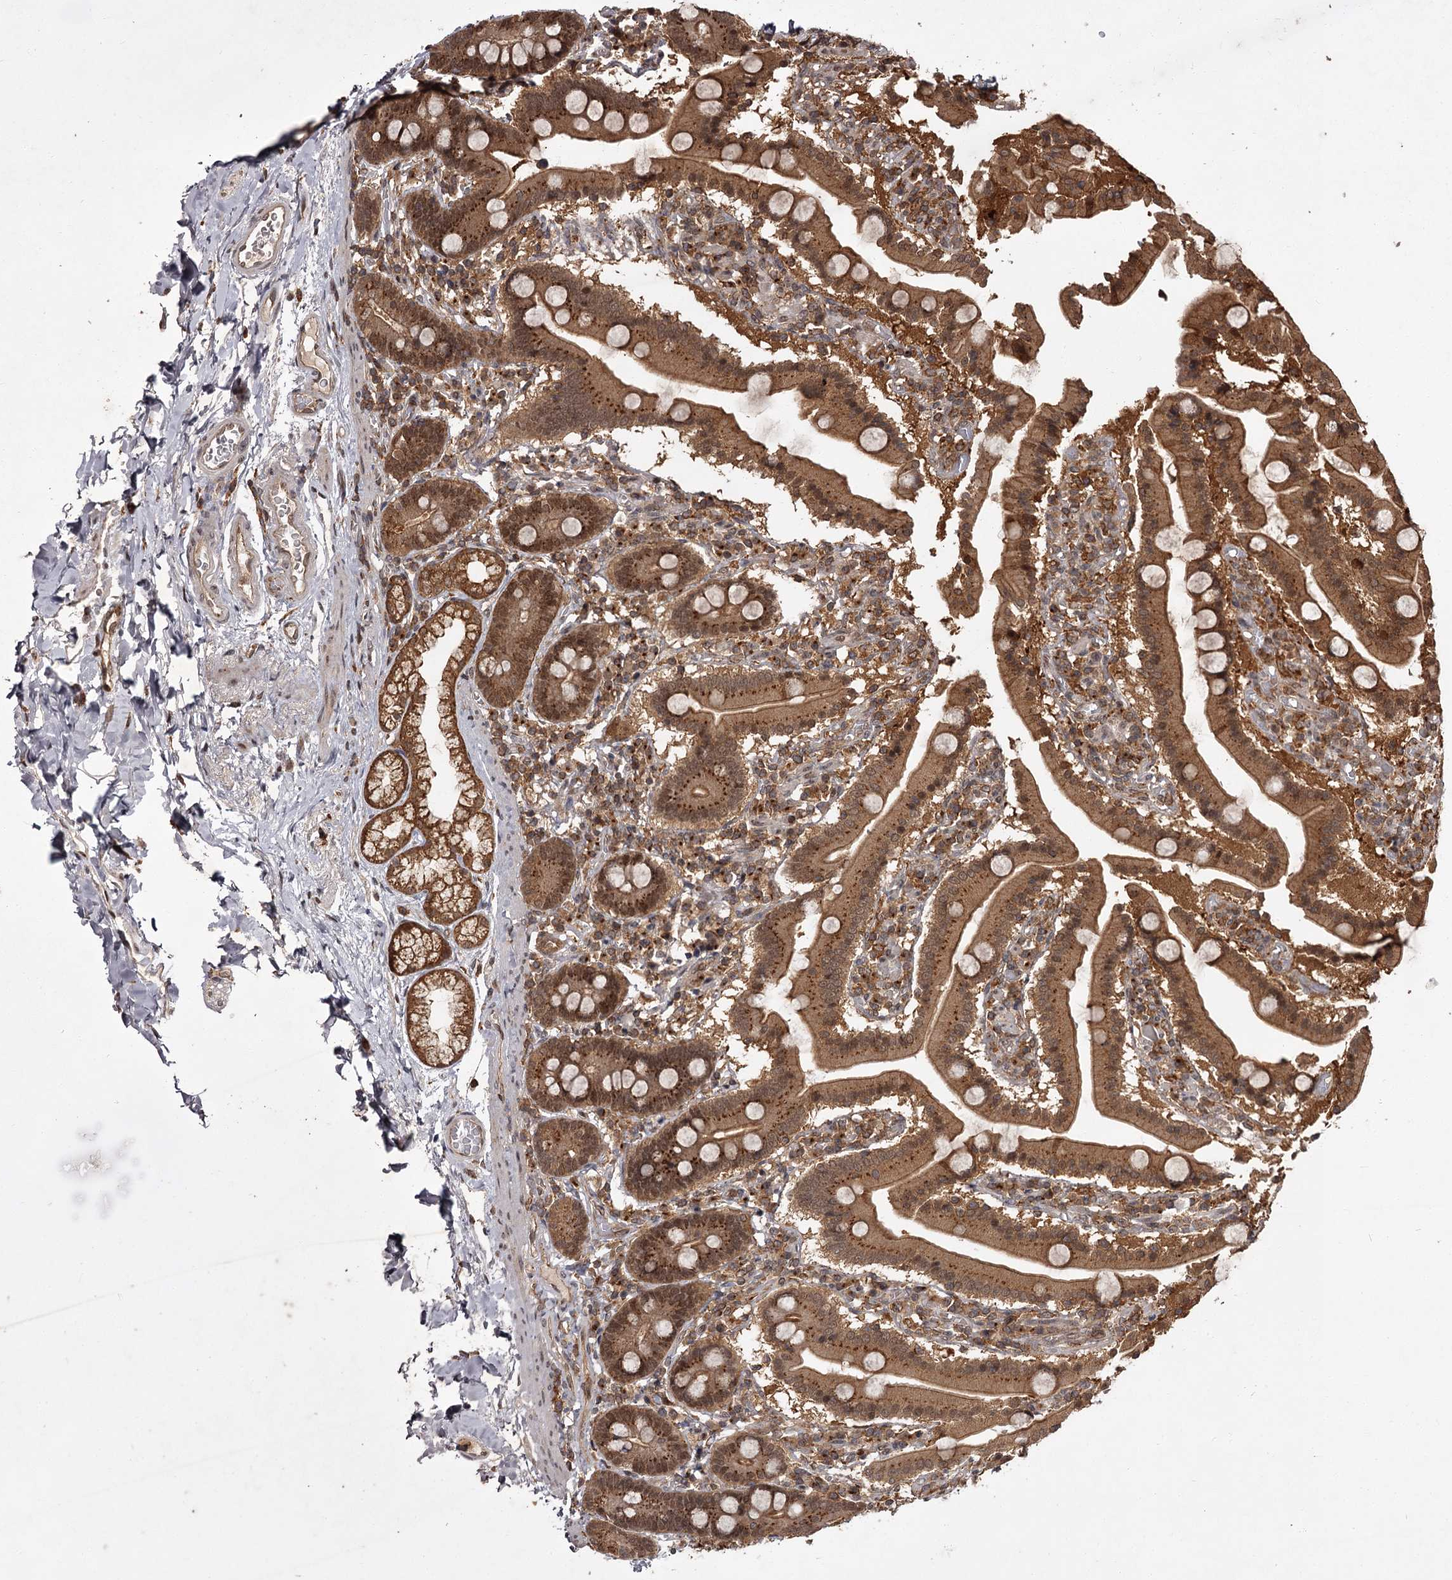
{"staining": {"intensity": "moderate", "quantity": ">75%", "location": "cytoplasmic/membranous,nuclear"}, "tissue": "duodenum", "cell_type": "Glandular cells", "image_type": "normal", "snomed": [{"axis": "morphology", "description": "Normal tissue, NOS"}, {"axis": "topography", "description": "Duodenum"}], "caption": "Immunohistochemical staining of normal human duodenum exhibits moderate cytoplasmic/membranous,nuclear protein staining in approximately >75% of glandular cells.", "gene": "TBC1D23", "patient": {"sex": "male", "age": 55}}